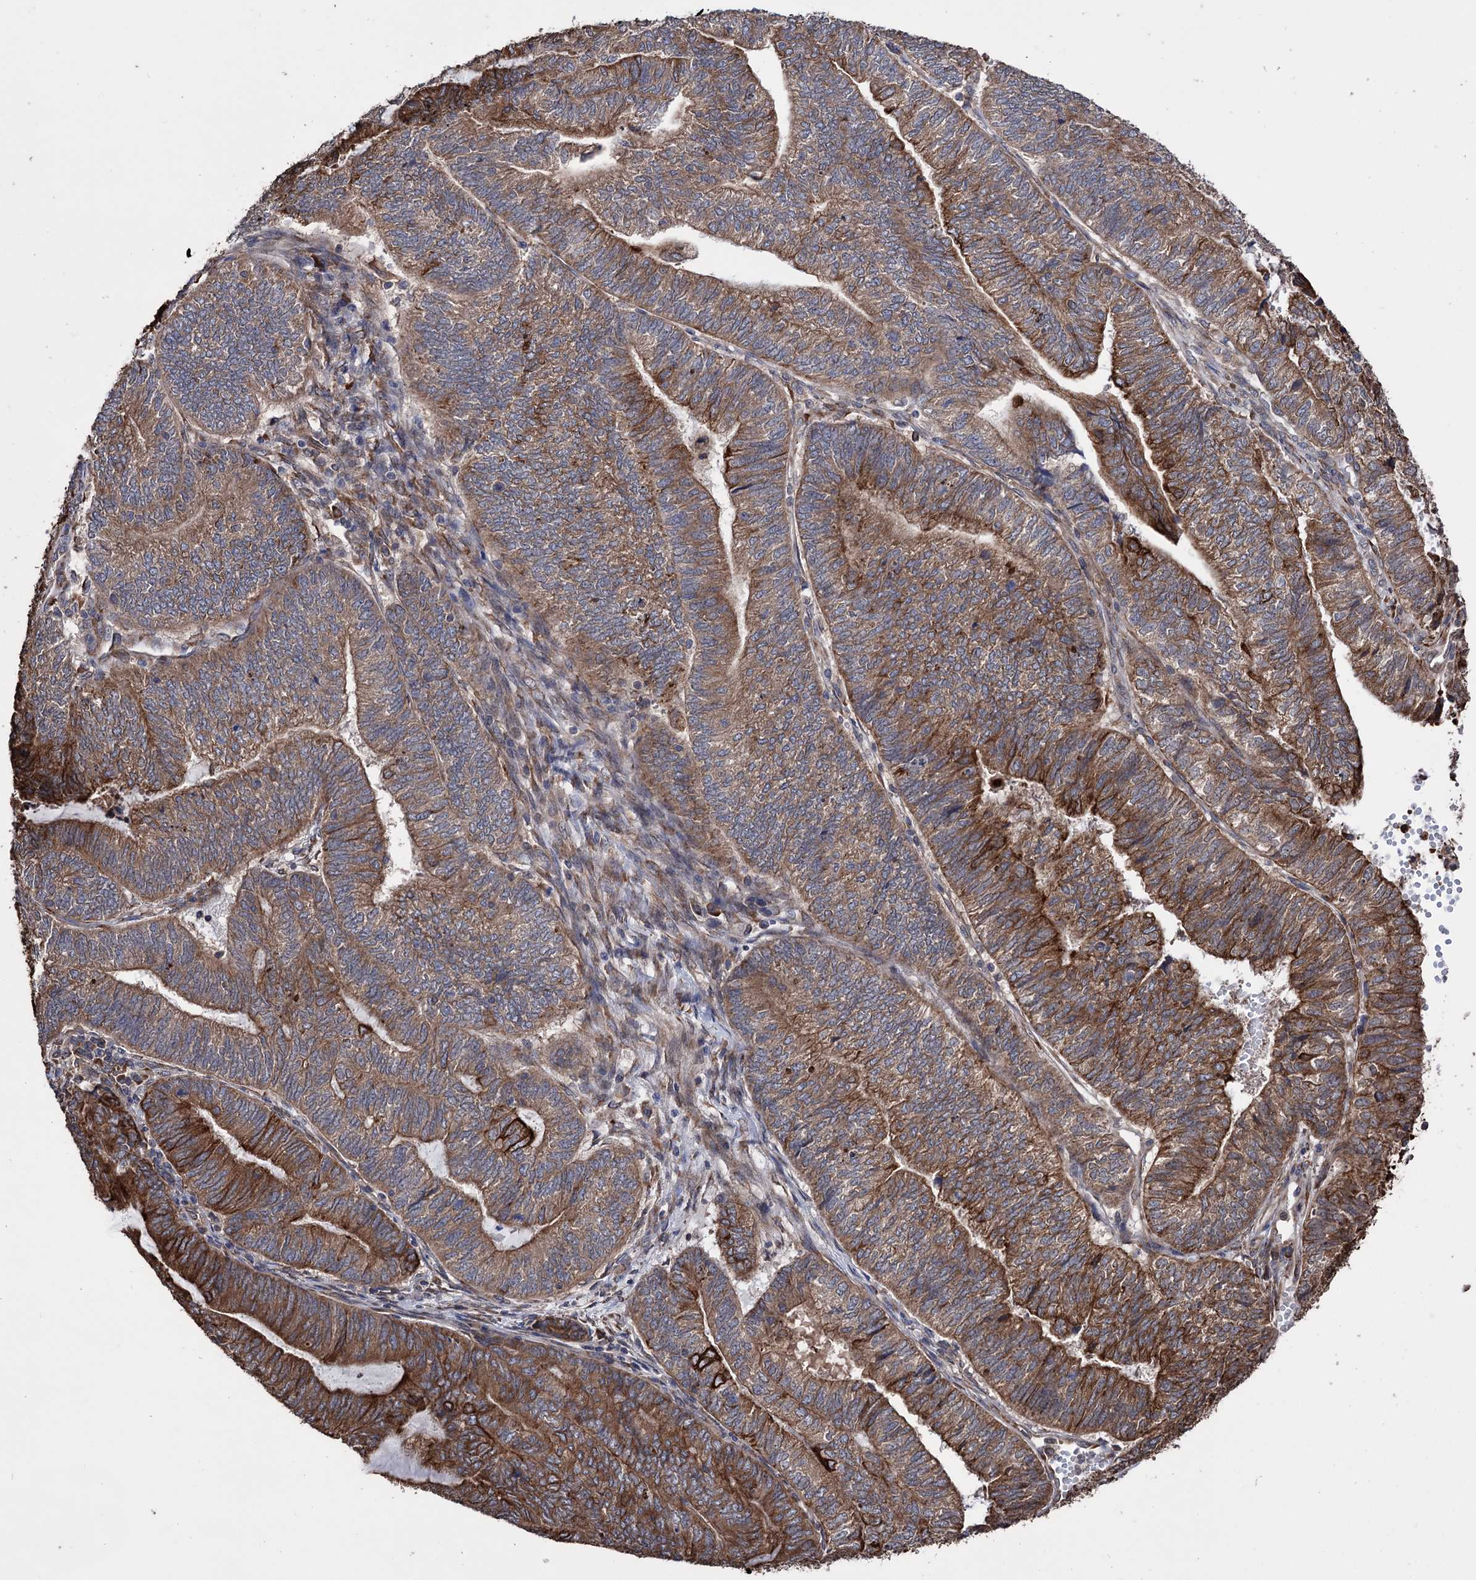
{"staining": {"intensity": "strong", "quantity": "25%-75%", "location": "cytoplasmic/membranous"}, "tissue": "endometrial cancer", "cell_type": "Tumor cells", "image_type": "cancer", "snomed": [{"axis": "morphology", "description": "Adenocarcinoma, NOS"}, {"axis": "topography", "description": "Uterus"}, {"axis": "topography", "description": "Endometrium"}], "caption": "IHC photomicrograph of neoplastic tissue: human endometrial cancer stained using immunohistochemistry exhibits high levels of strong protein expression localized specifically in the cytoplasmic/membranous of tumor cells, appearing as a cytoplasmic/membranous brown color.", "gene": "CDAN1", "patient": {"sex": "female", "age": 70}}